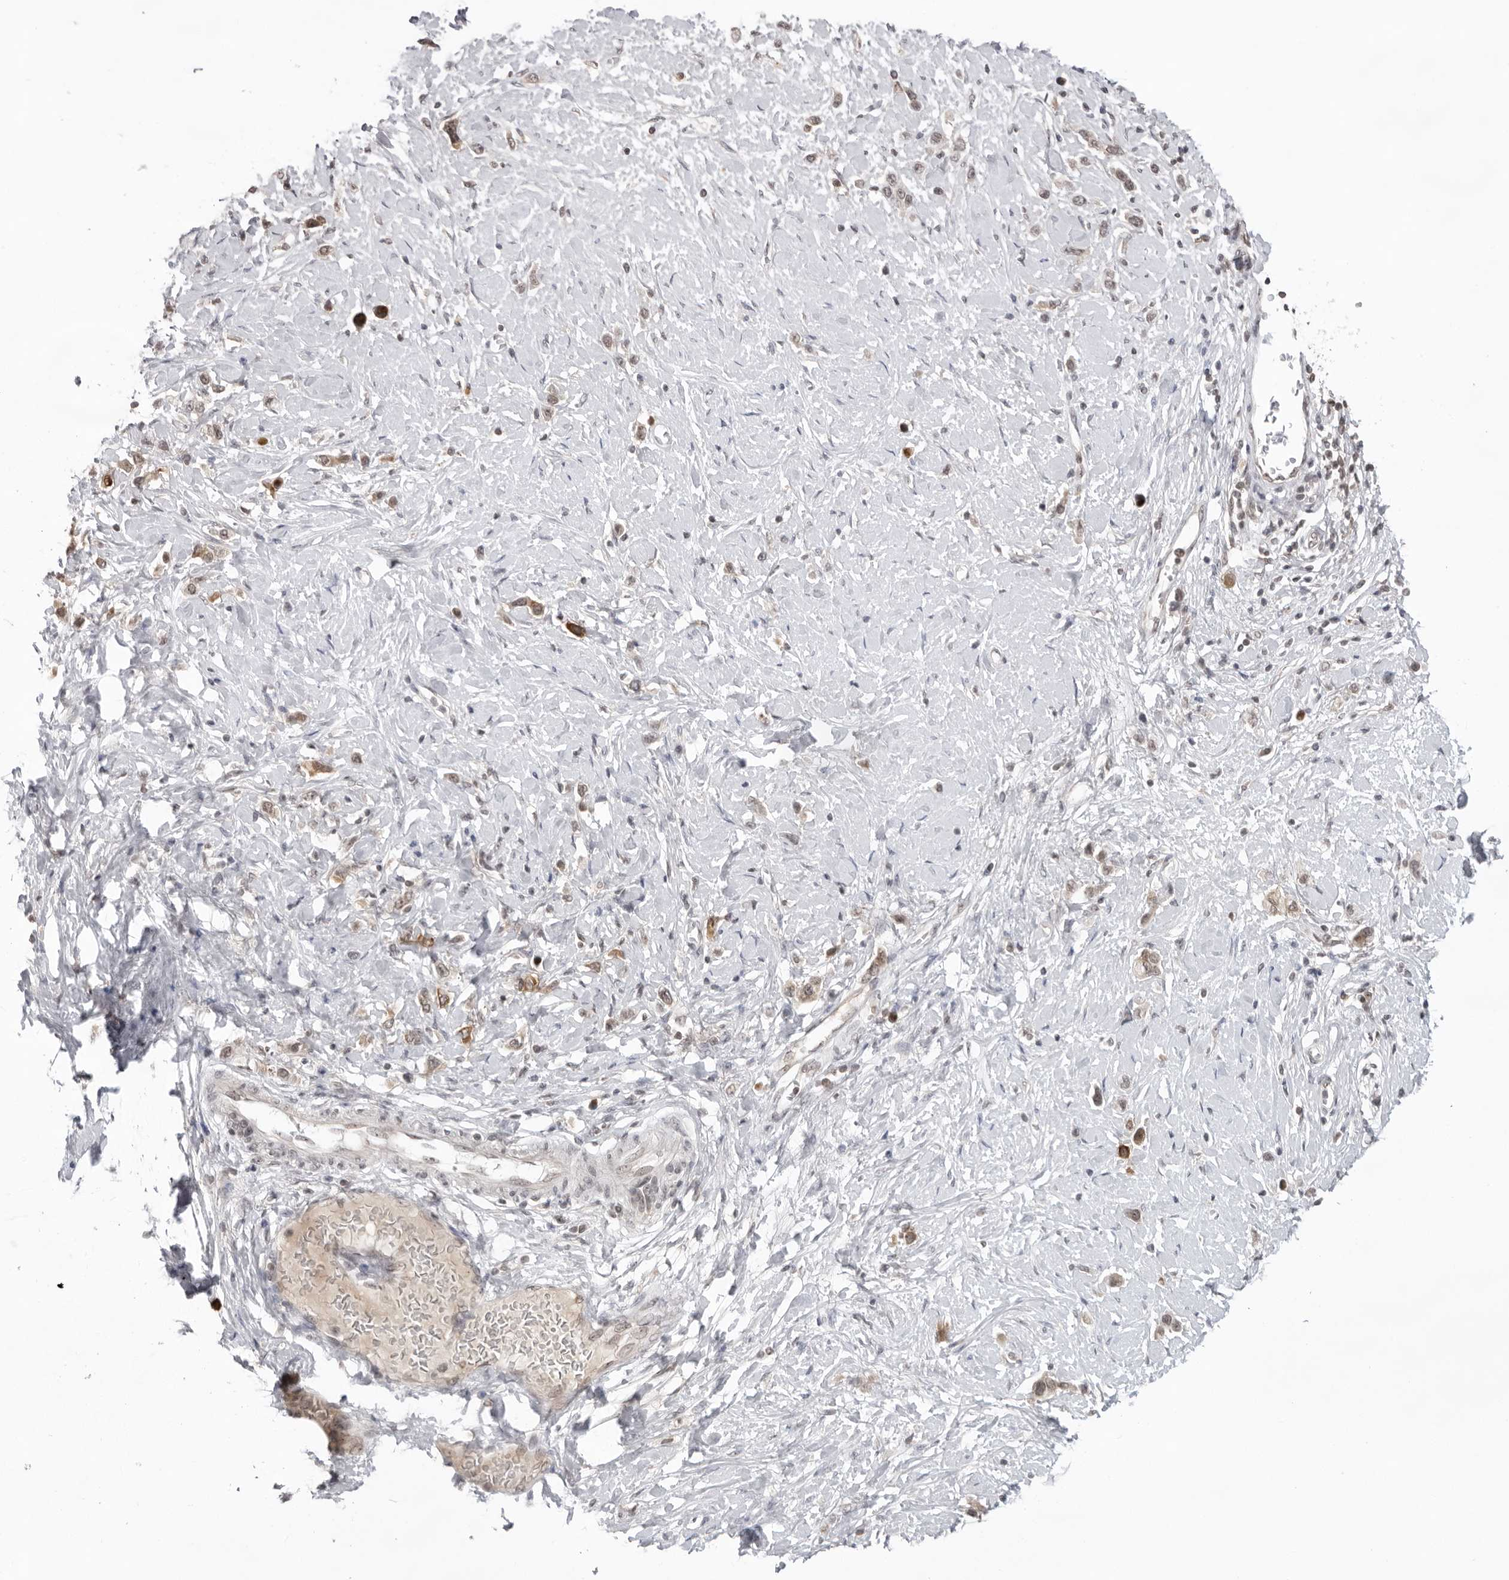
{"staining": {"intensity": "moderate", "quantity": "25%-75%", "location": "cytoplasmic/membranous"}, "tissue": "stomach cancer", "cell_type": "Tumor cells", "image_type": "cancer", "snomed": [{"axis": "morphology", "description": "Adenocarcinoma, NOS"}, {"axis": "topography", "description": "Stomach"}], "caption": "This photomicrograph displays immunohistochemistry (IHC) staining of human stomach cancer, with medium moderate cytoplasmic/membranous expression in approximately 25%-75% of tumor cells.", "gene": "EXOSC10", "patient": {"sex": "female", "age": 65}}